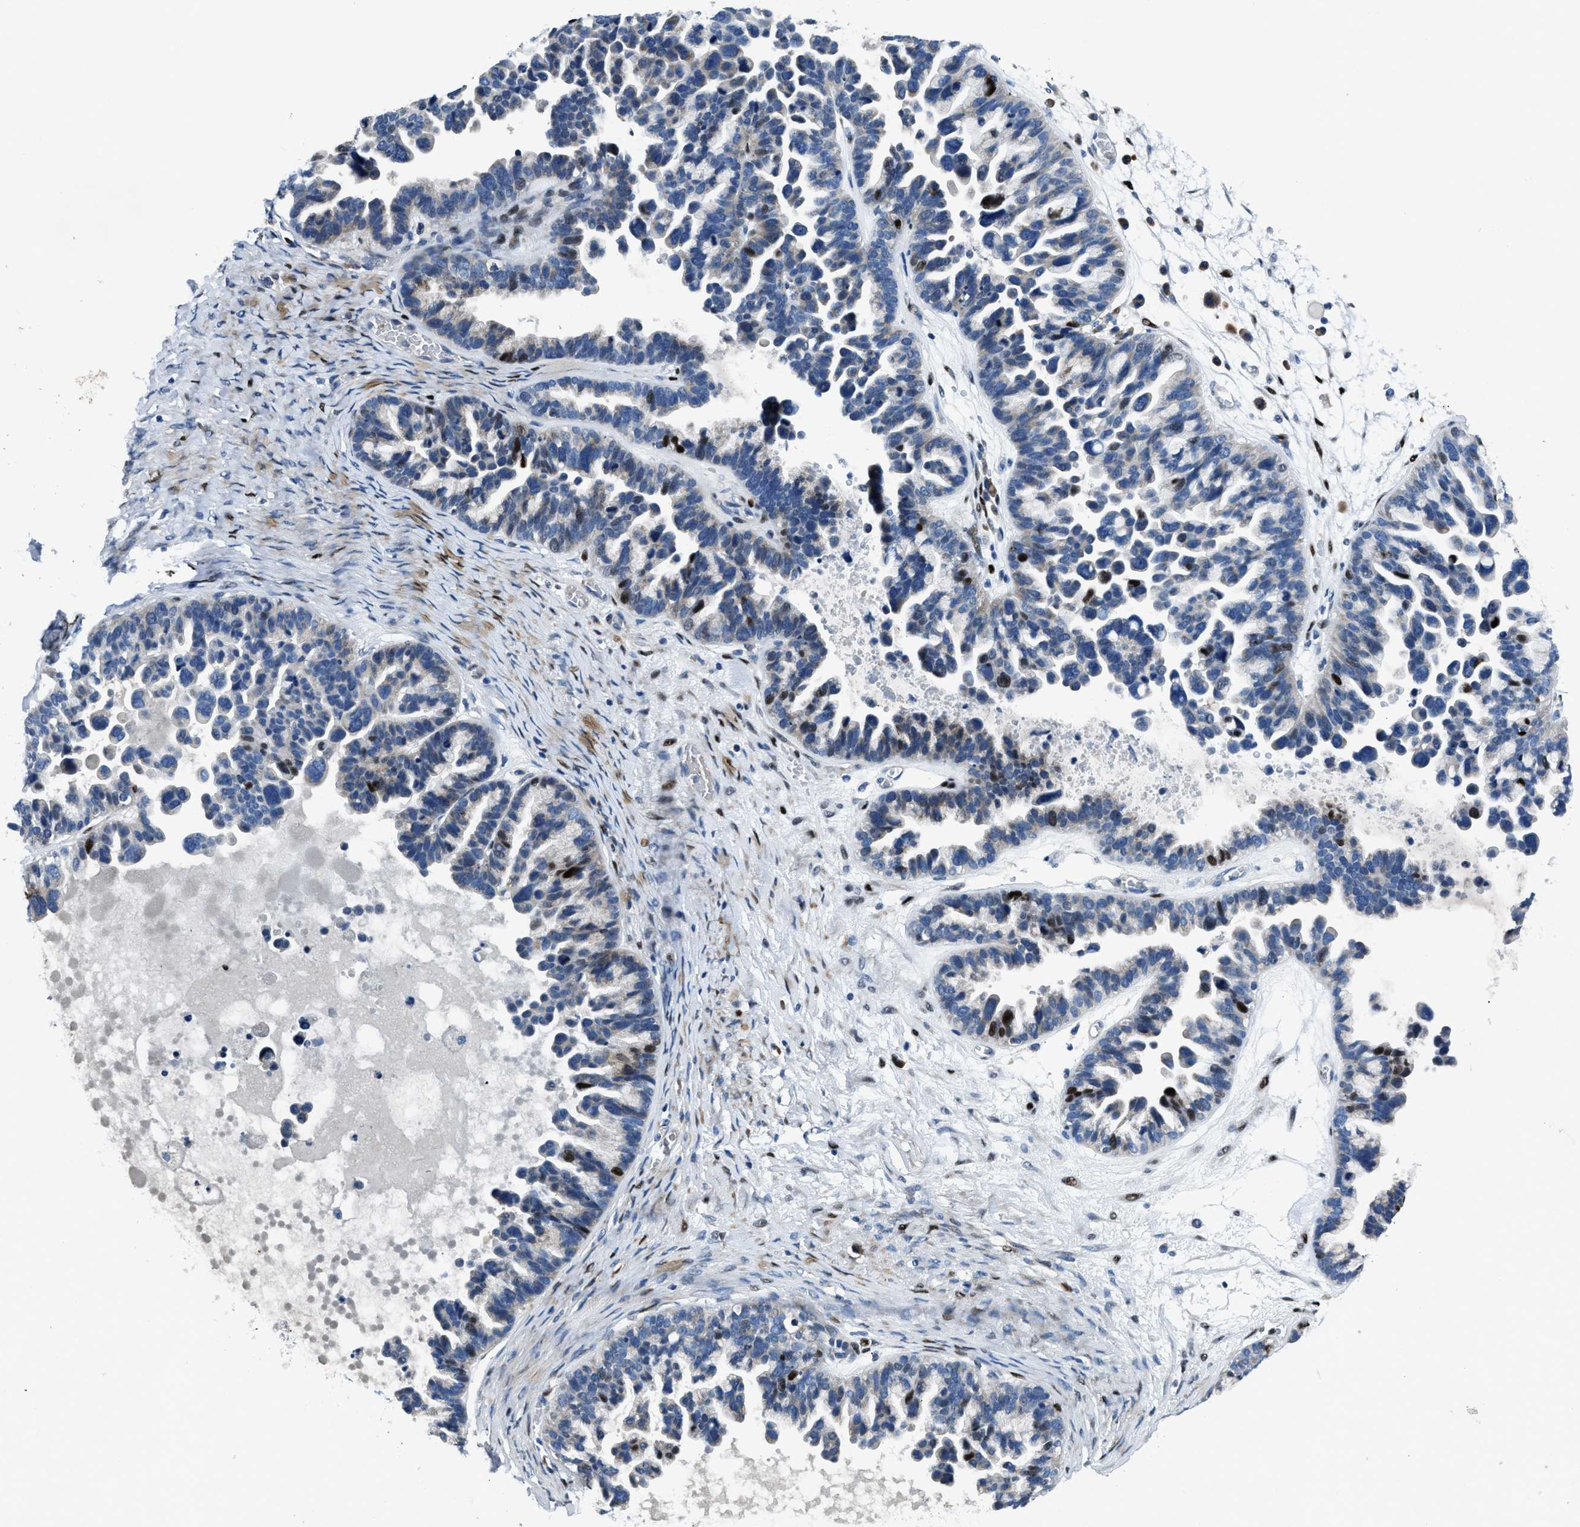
{"staining": {"intensity": "moderate", "quantity": "<25%", "location": "nuclear"}, "tissue": "ovarian cancer", "cell_type": "Tumor cells", "image_type": "cancer", "snomed": [{"axis": "morphology", "description": "Cystadenocarcinoma, serous, NOS"}, {"axis": "topography", "description": "Ovary"}], "caption": "A brown stain shows moderate nuclear positivity of a protein in ovarian cancer tumor cells.", "gene": "EGR1", "patient": {"sex": "female", "age": 56}}